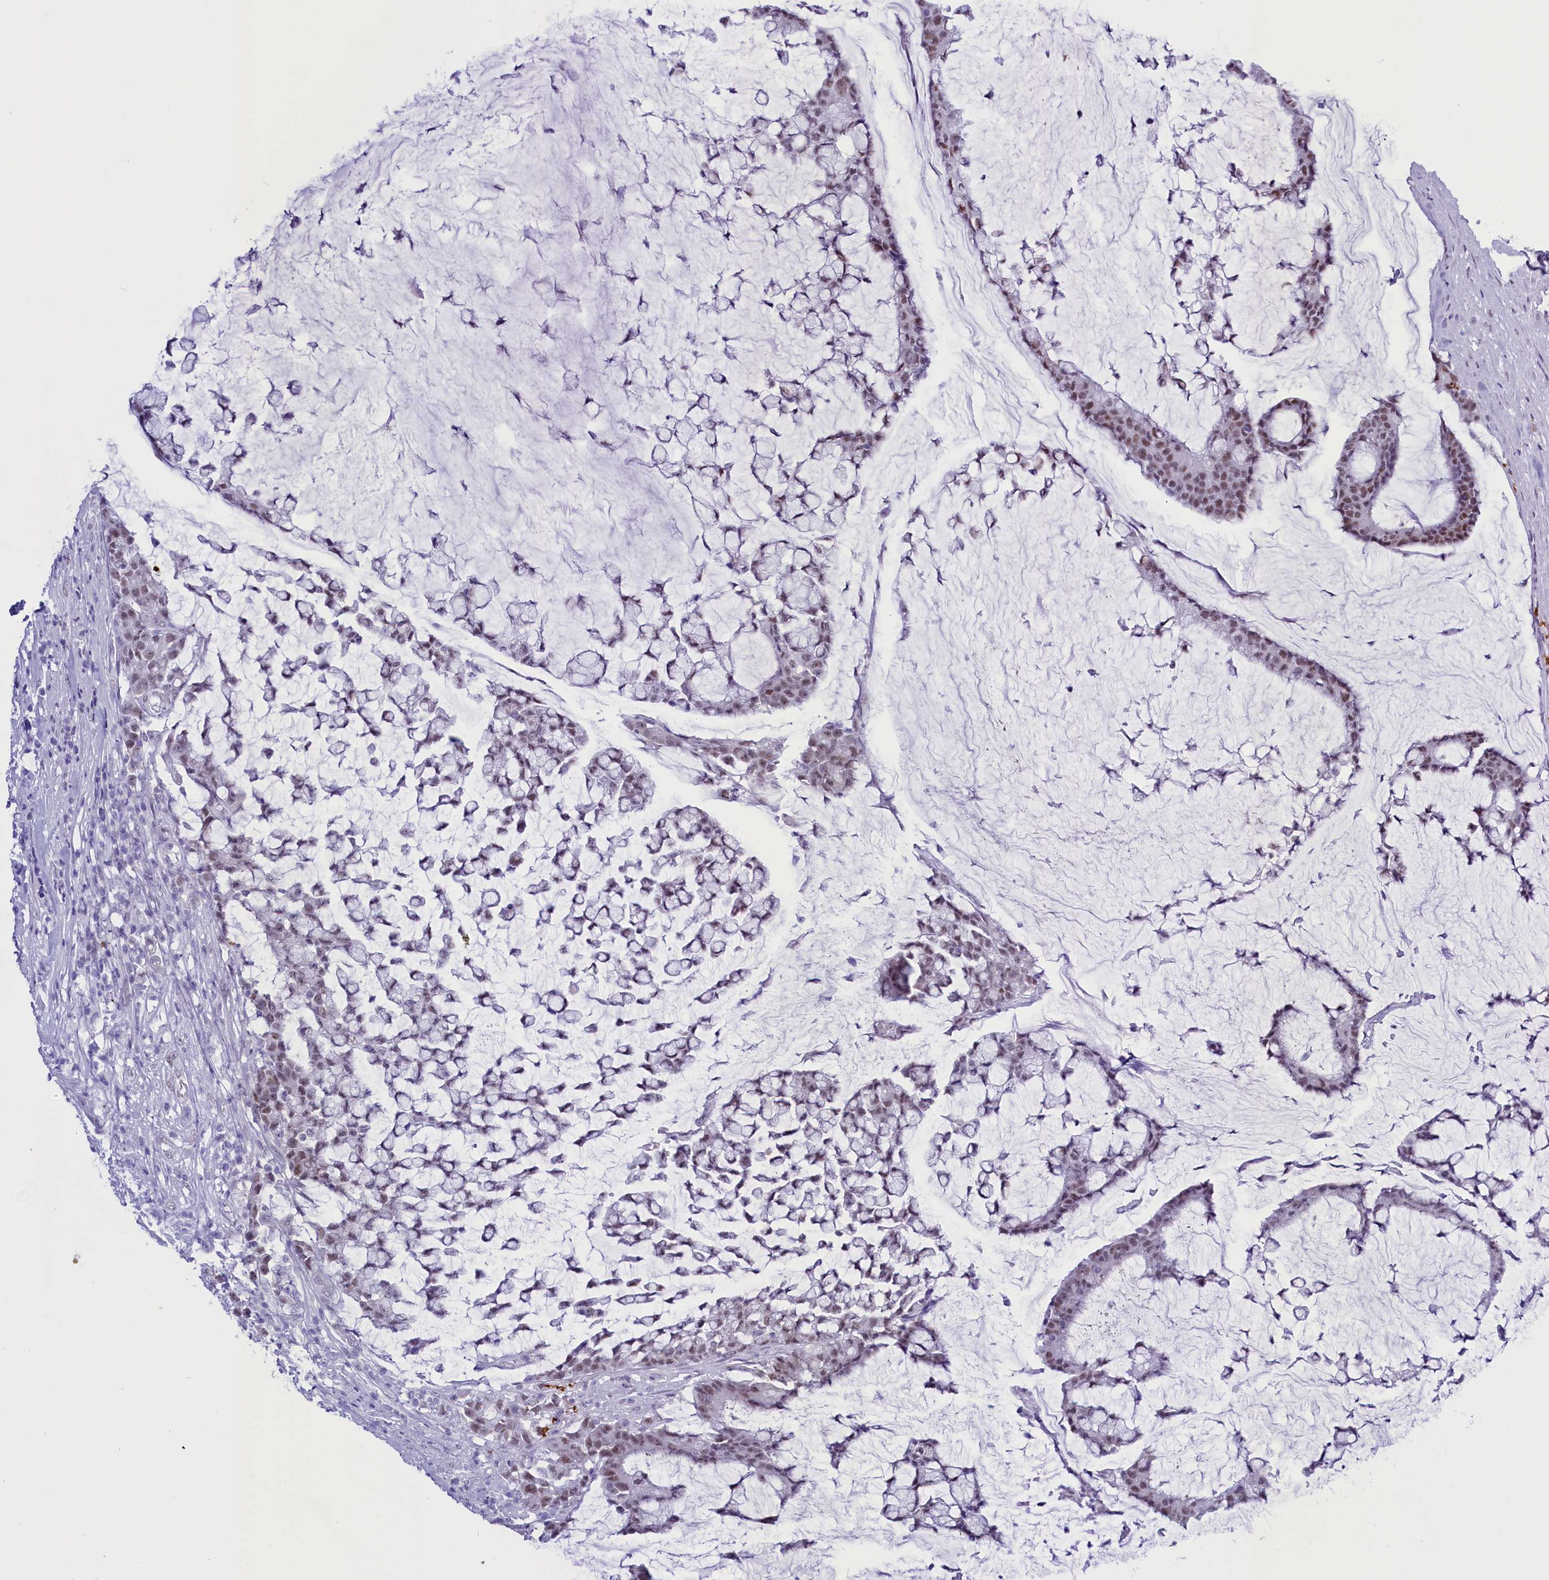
{"staining": {"intensity": "moderate", "quantity": "<25%", "location": "nuclear"}, "tissue": "colorectal cancer", "cell_type": "Tumor cells", "image_type": "cancer", "snomed": [{"axis": "morphology", "description": "Adenocarcinoma, NOS"}, {"axis": "topography", "description": "Colon"}], "caption": "This micrograph demonstrates adenocarcinoma (colorectal) stained with immunohistochemistry (IHC) to label a protein in brown. The nuclear of tumor cells show moderate positivity for the protein. Nuclei are counter-stained blue.", "gene": "RPS6KB1", "patient": {"sex": "female", "age": 84}}